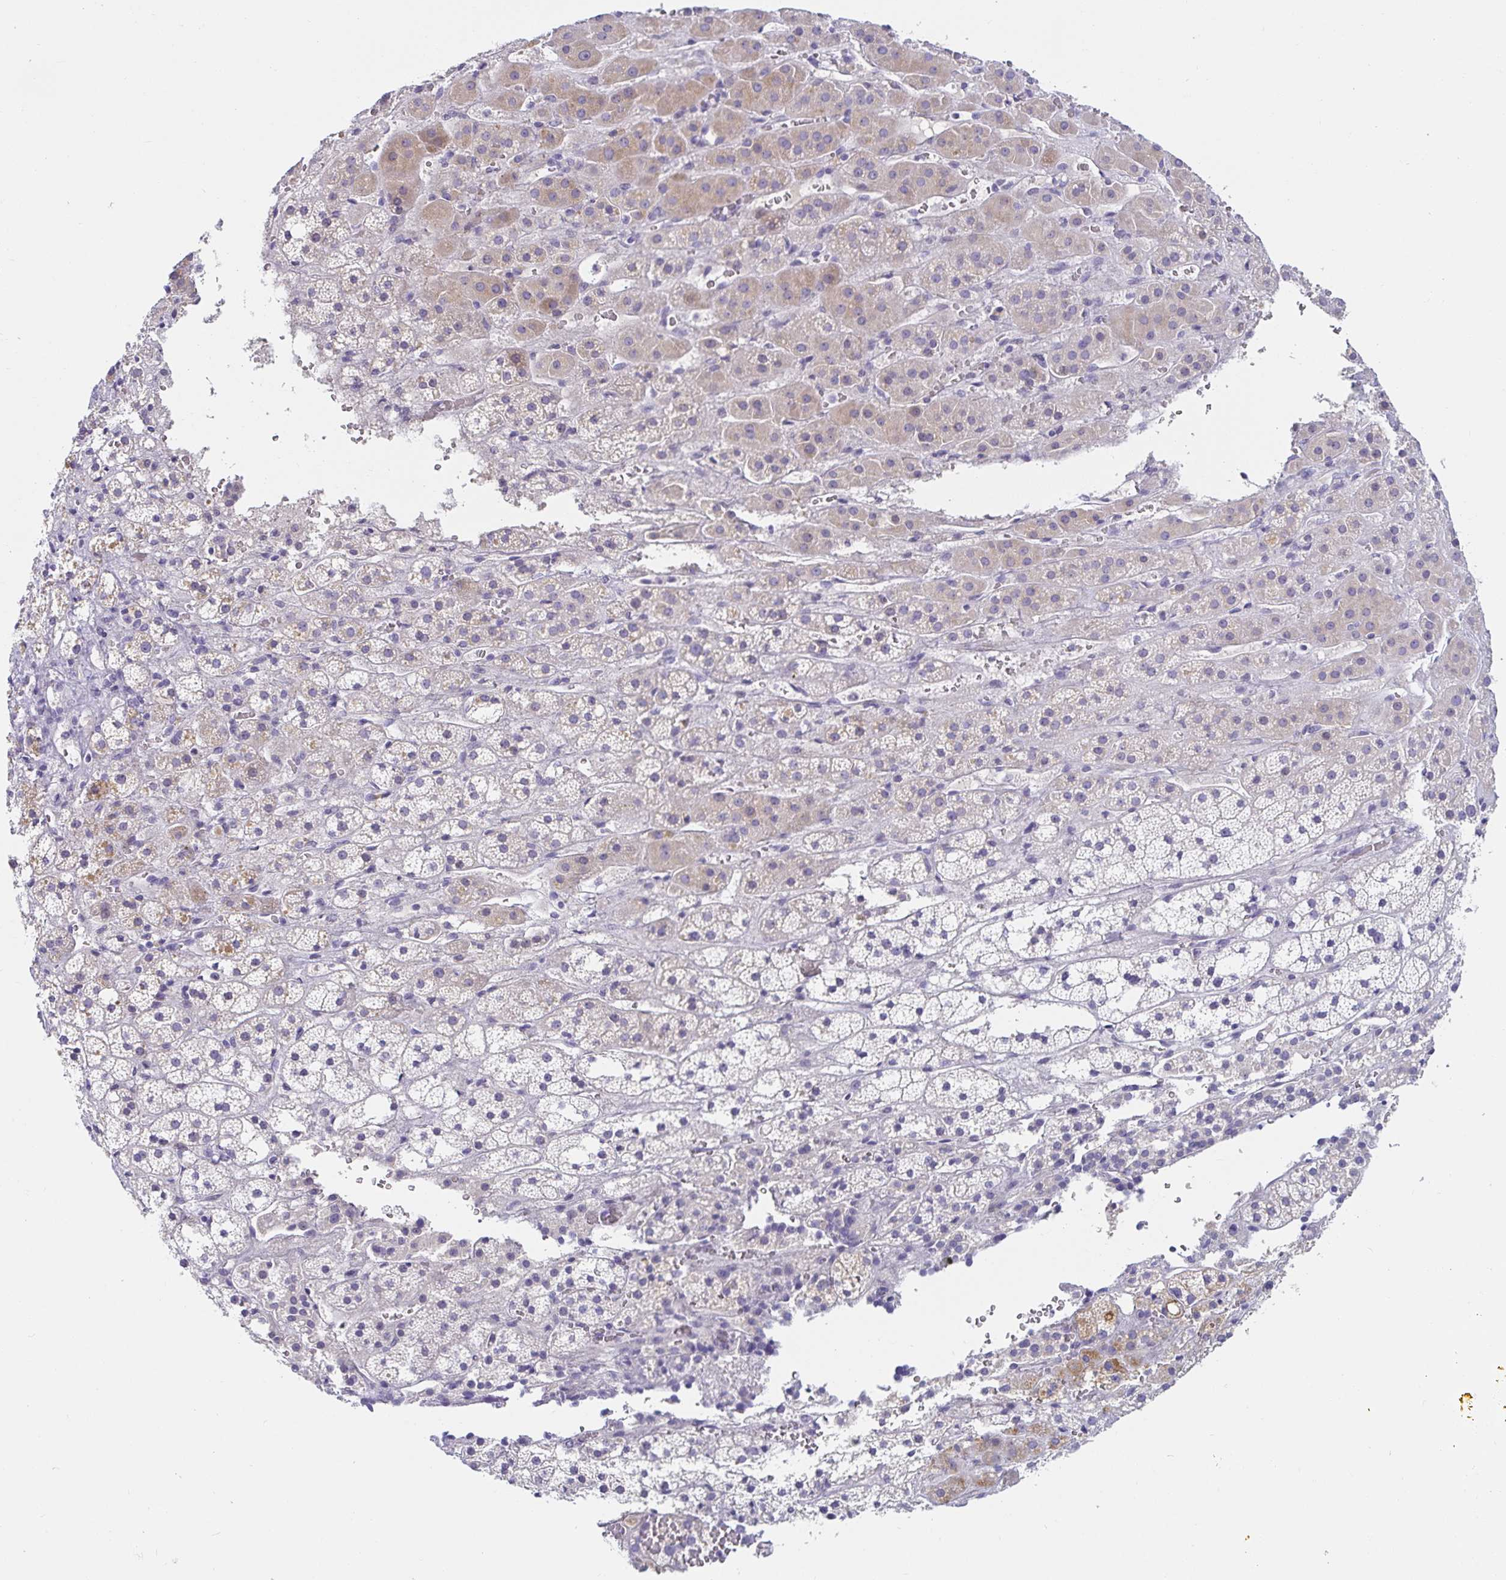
{"staining": {"intensity": "moderate", "quantity": "<25%", "location": "cytoplasmic/membranous"}, "tissue": "adrenal gland", "cell_type": "Glandular cells", "image_type": "normal", "snomed": [{"axis": "morphology", "description": "Normal tissue, NOS"}, {"axis": "topography", "description": "Adrenal gland"}], "caption": "Adrenal gland stained for a protein displays moderate cytoplasmic/membranous positivity in glandular cells.", "gene": "C4orf17", "patient": {"sex": "male", "age": 53}}